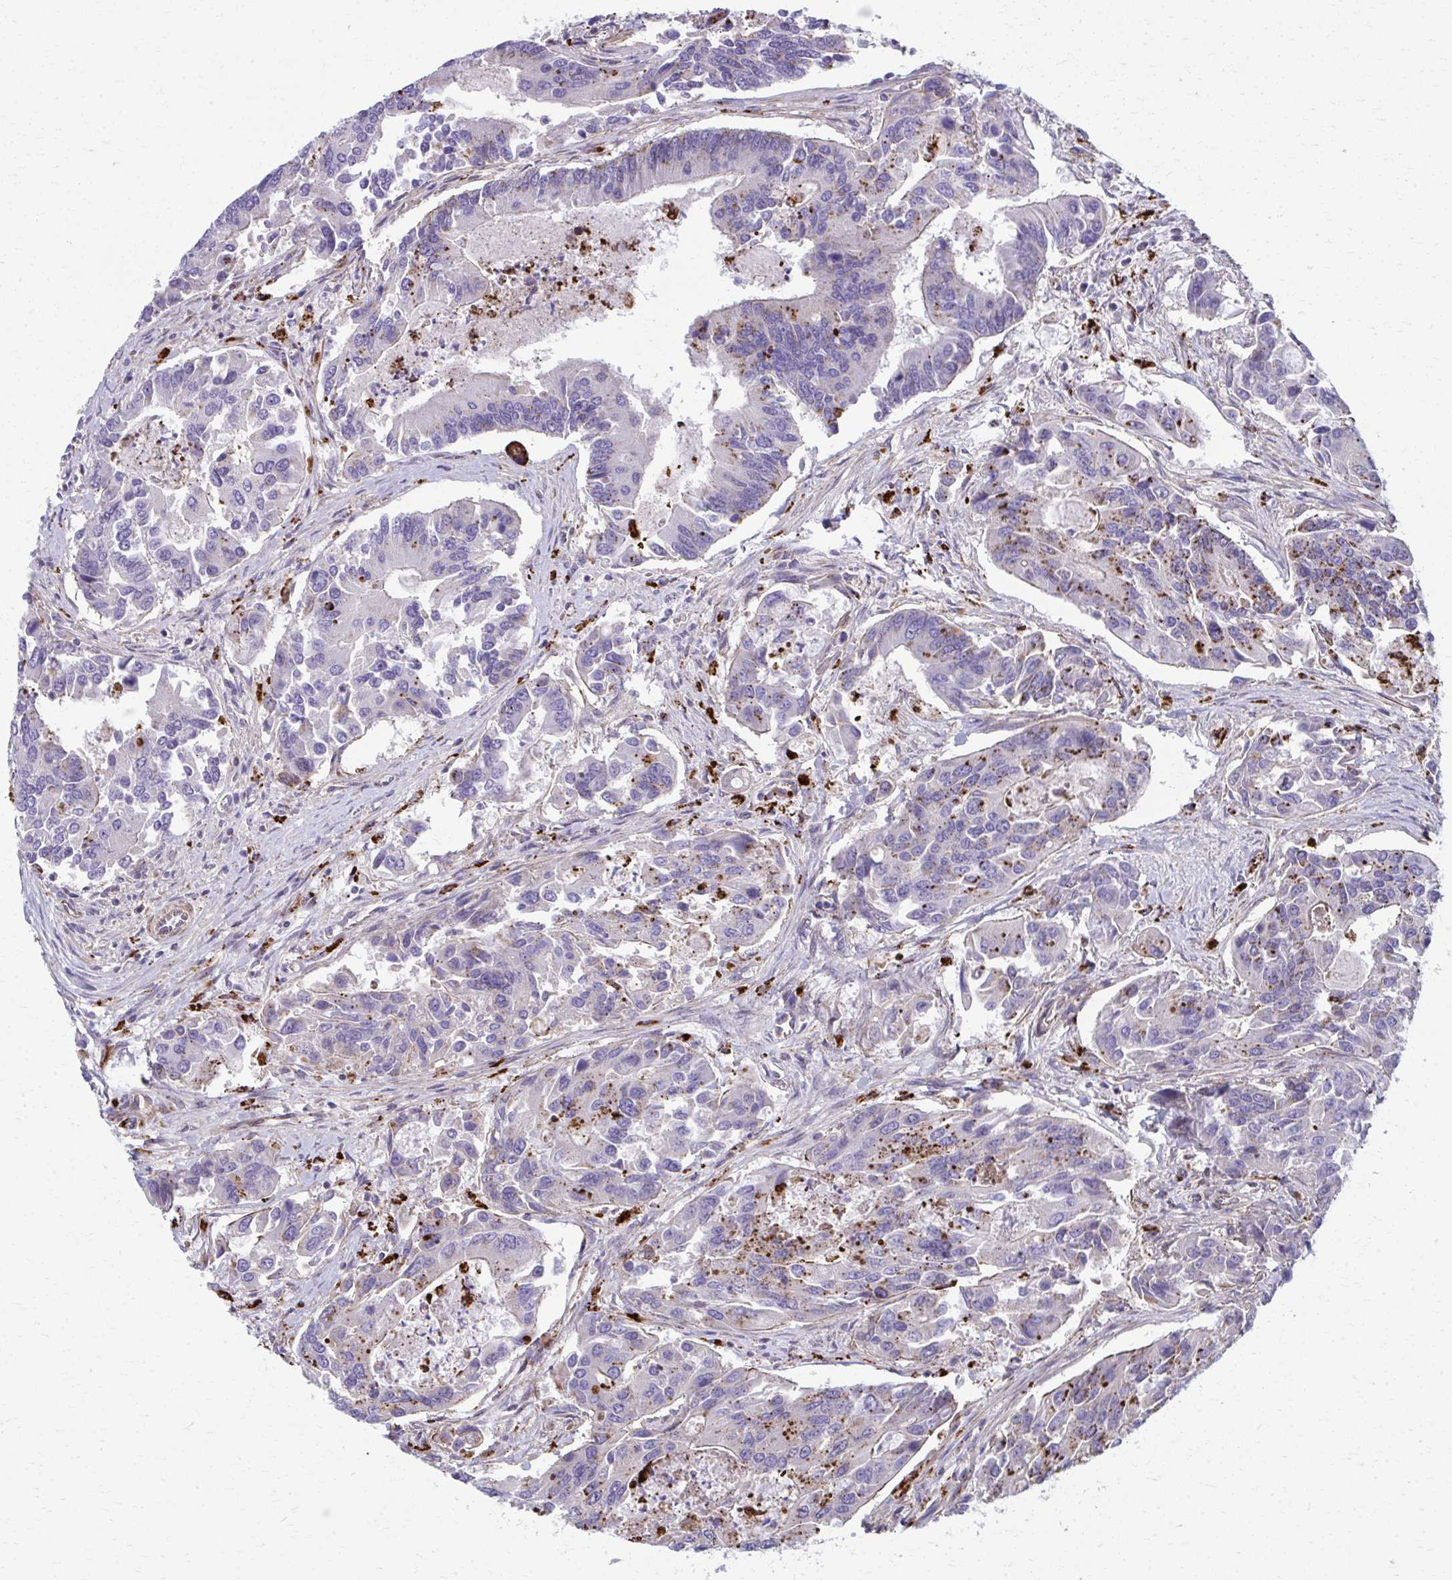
{"staining": {"intensity": "strong", "quantity": "25%-75%", "location": "cytoplasmic/membranous"}, "tissue": "colorectal cancer", "cell_type": "Tumor cells", "image_type": "cancer", "snomed": [{"axis": "morphology", "description": "Adenocarcinoma, NOS"}, {"axis": "topography", "description": "Colon"}], "caption": "Tumor cells show high levels of strong cytoplasmic/membranous positivity in approximately 25%-75% of cells in human adenocarcinoma (colorectal).", "gene": "LRRC4B", "patient": {"sex": "female", "age": 67}}